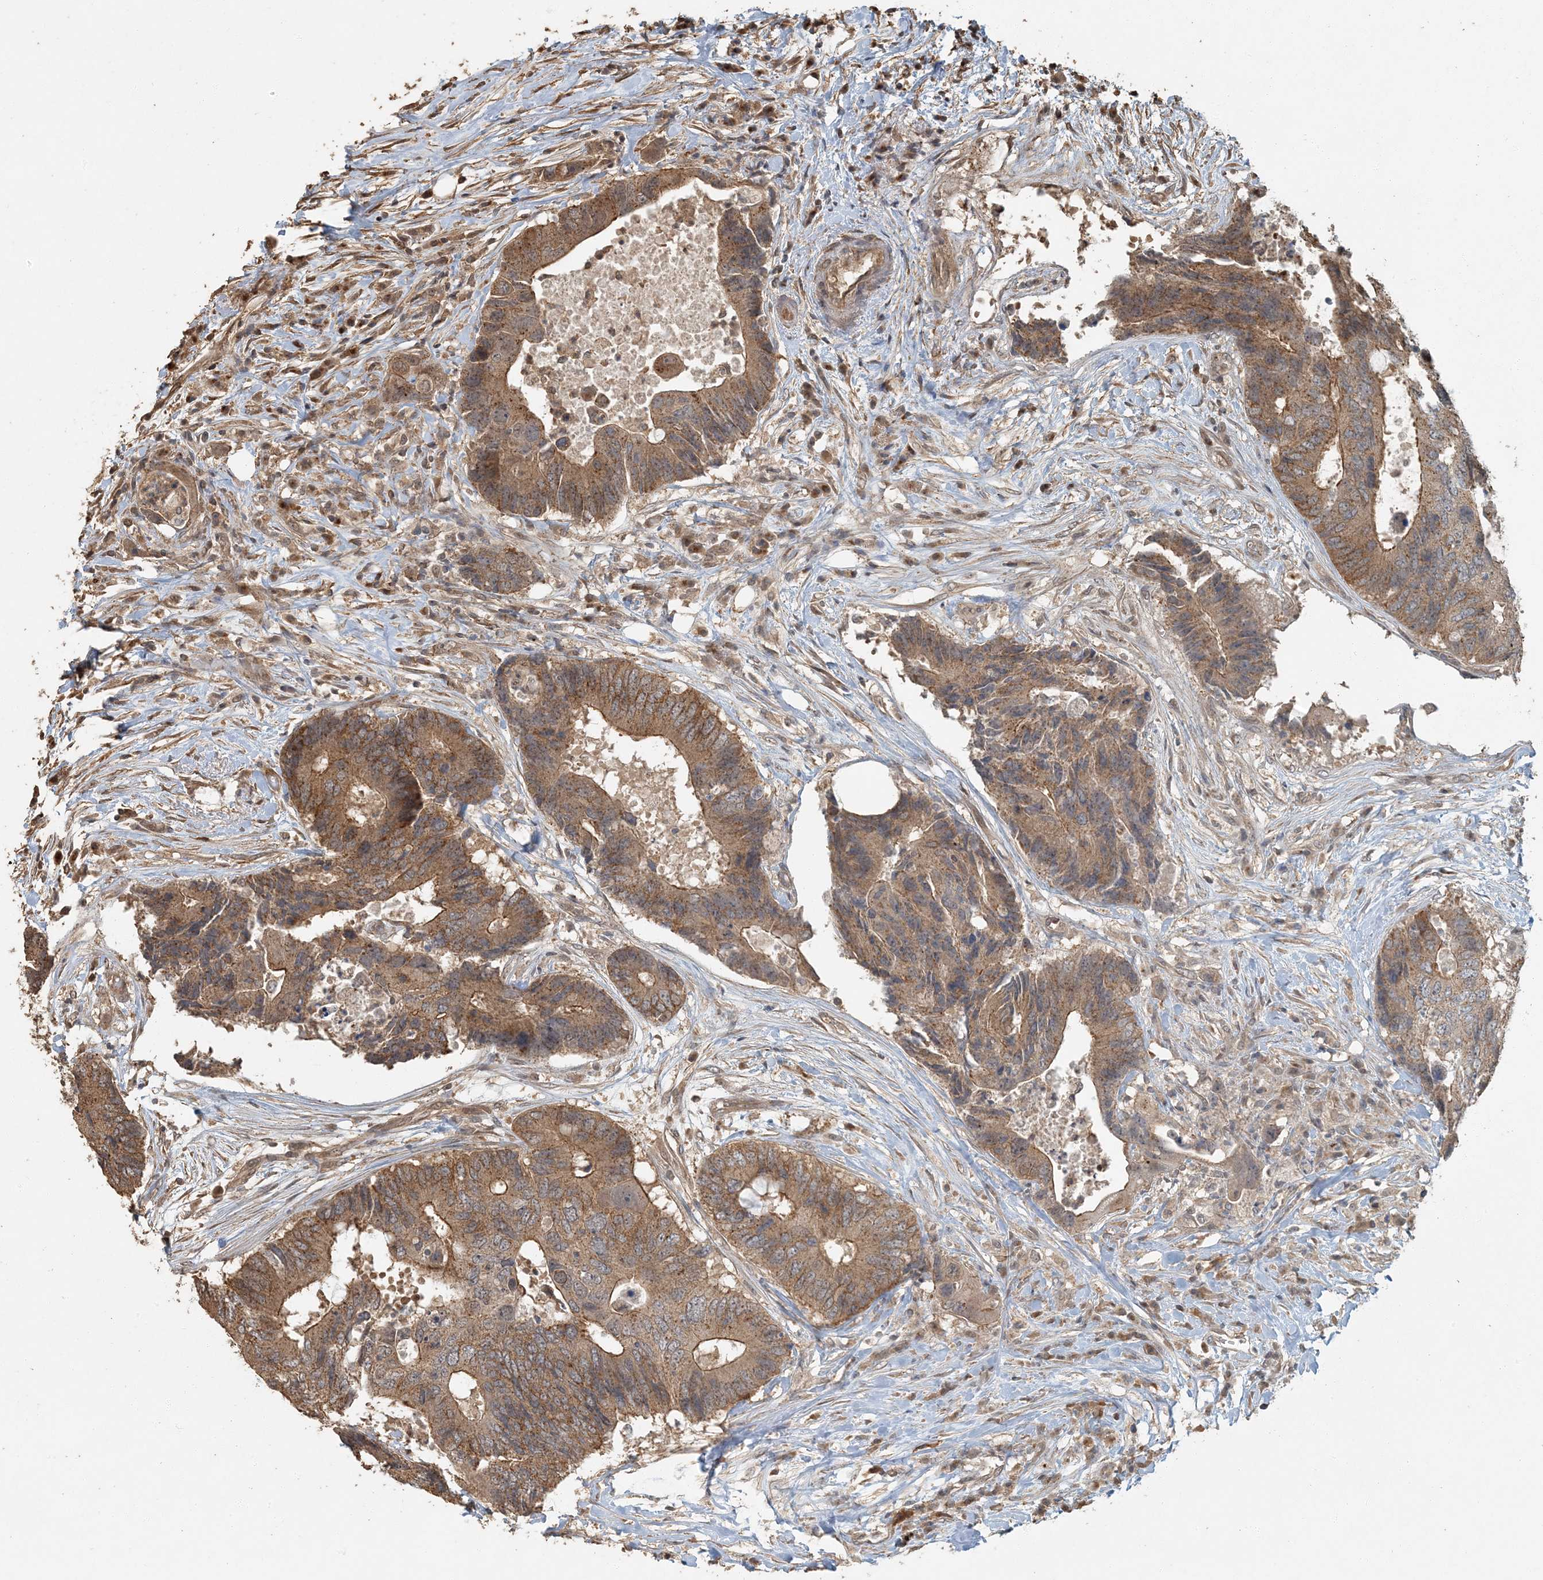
{"staining": {"intensity": "moderate", "quantity": ">75%", "location": "cytoplasmic/membranous"}, "tissue": "colorectal cancer", "cell_type": "Tumor cells", "image_type": "cancer", "snomed": [{"axis": "morphology", "description": "Adenocarcinoma, NOS"}, {"axis": "topography", "description": "Colon"}], "caption": "About >75% of tumor cells in human colorectal cancer show moderate cytoplasmic/membranous protein expression as visualized by brown immunohistochemical staining.", "gene": "AK9", "patient": {"sex": "male", "age": 71}}